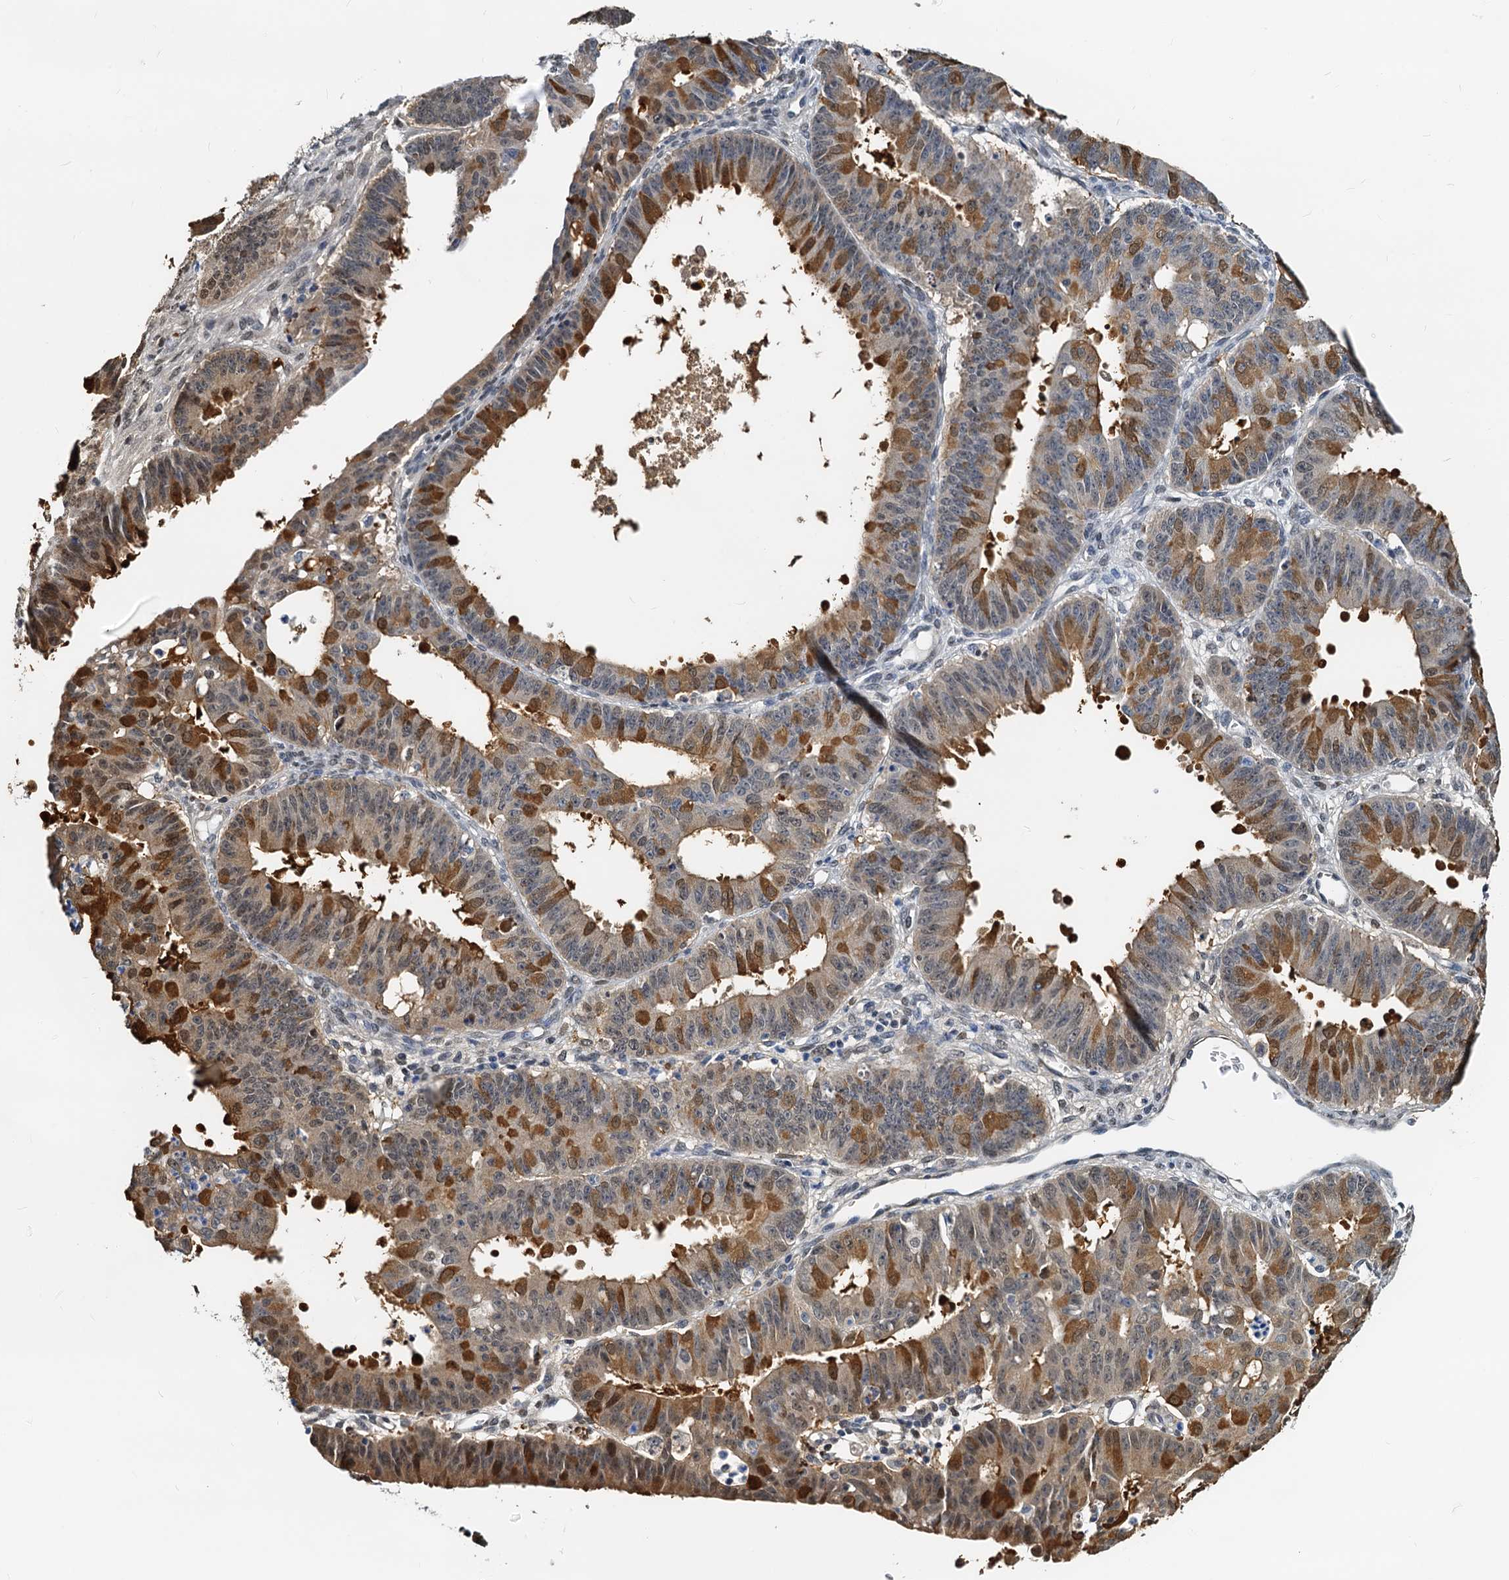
{"staining": {"intensity": "moderate", "quantity": "<25%", "location": "cytoplasmic/membranous,nuclear"}, "tissue": "ovarian cancer", "cell_type": "Tumor cells", "image_type": "cancer", "snomed": [{"axis": "morphology", "description": "Carcinoma, endometroid"}, {"axis": "topography", "description": "Appendix"}, {"axis": "topography", "description": "Ovary"}], "caption": "IHC histopathology image of neoplastic tissue: endometroid carcinoma (ovarian) stained using immunohistochemistry shows low levels of moderate protein expression localized specifically in the cytoplasmic/membranous and nuclear of tumor cells, appearing as a cytoplasmic/membranous and nuclear brown color.", "gene": "PTGES3", "patient": {"sex": "female", "age": 42}}